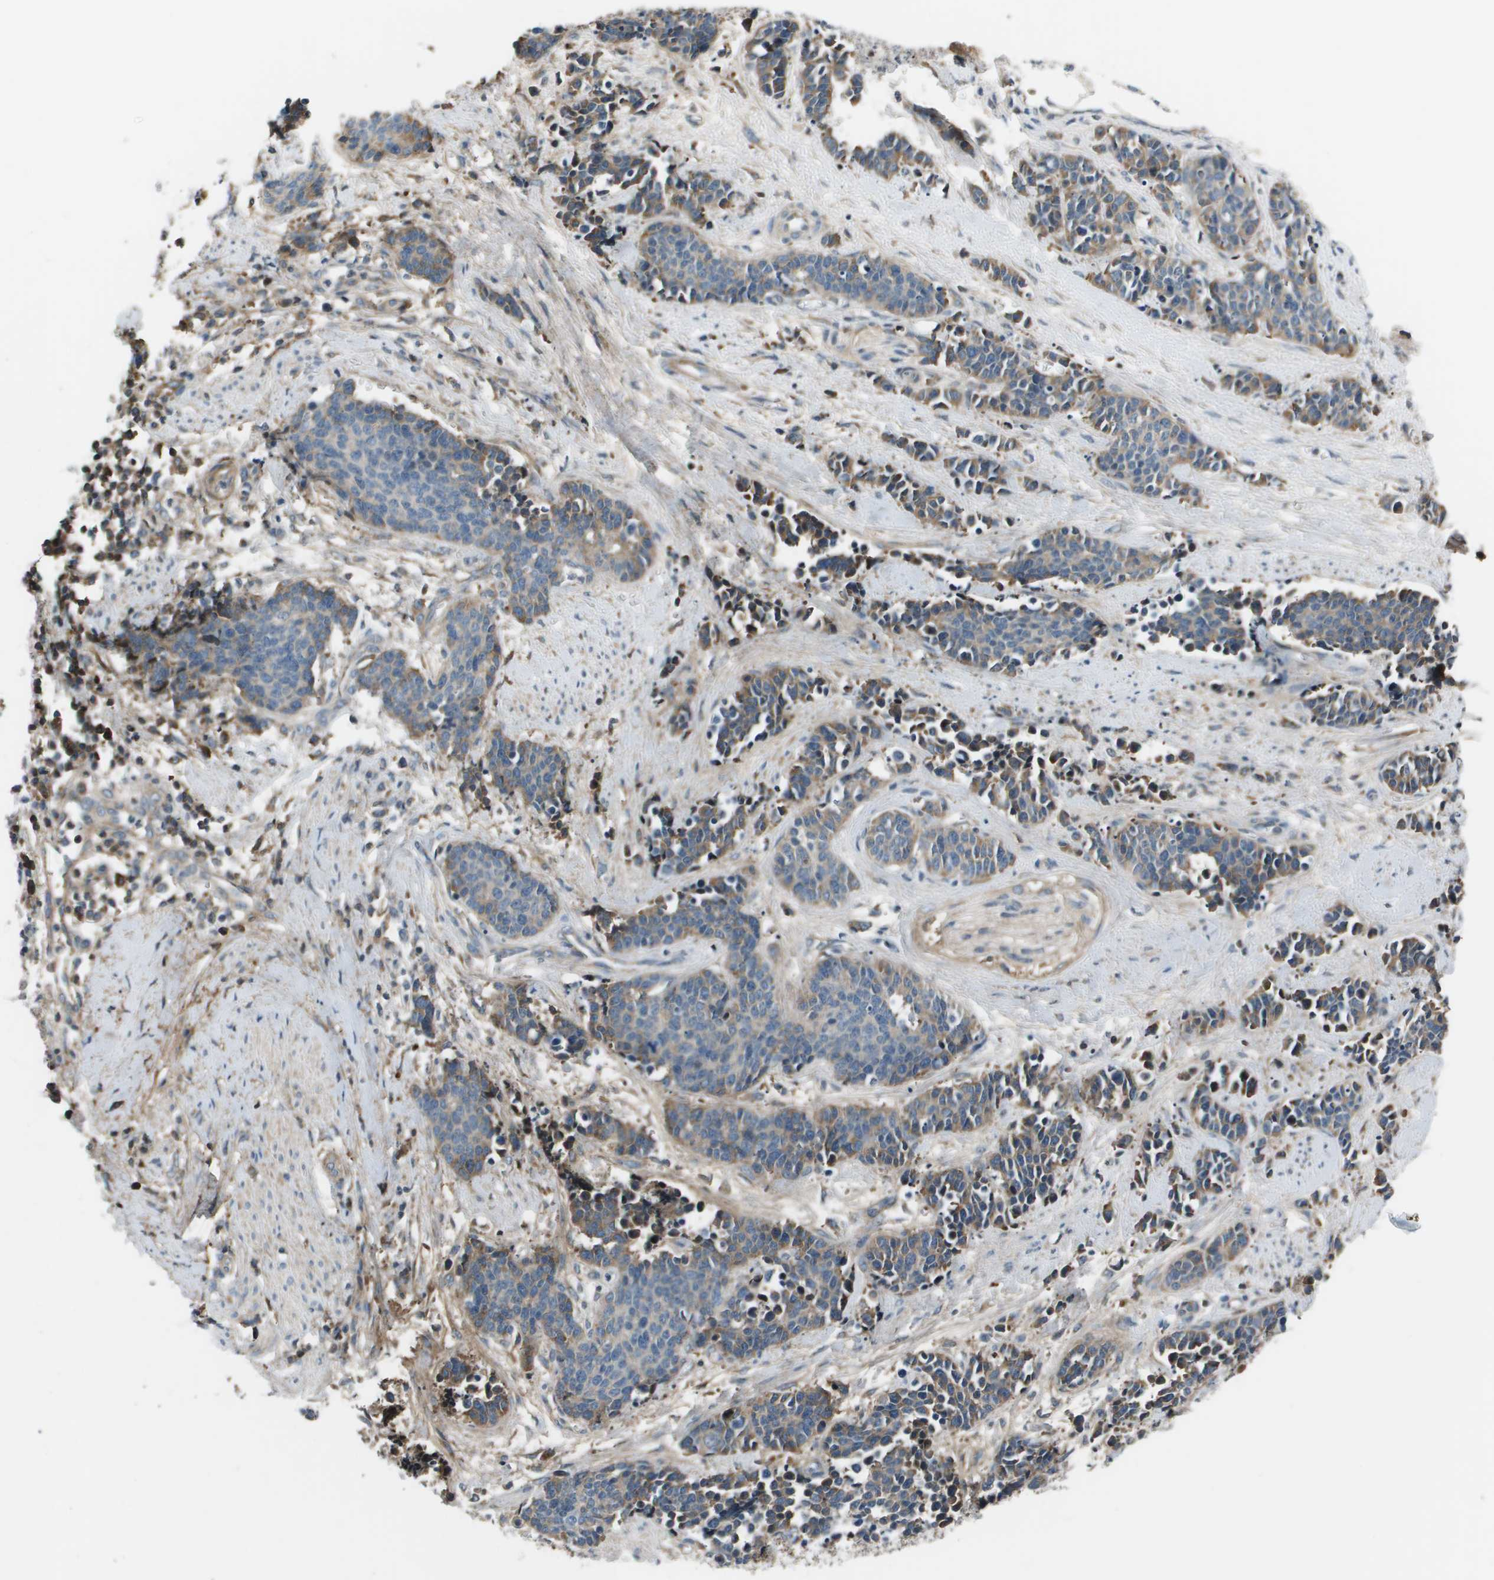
{"staining": {"intensity": "weak", "quantity": "25%-75%", "location": "cytoplasmic/membranous"}, "tissue": "cervical cancer", "cell_type": "Tumor cells", "image_type": "cancer", "snomed": [{"axis": "morphology", "description": "Squamous cell carcinoma, NOS"}, {"axis": "topography", "description": "Cervix"}], "caption": "Protein staining of cervical cancer tissue exhibits weak cytoplasmic/membranous positivity in approximately 25%-75% of tumor cells. (DAB IHC, brown staining for protein, blue staining for nuclei).", "gene": "PCOLCE", "patient": {"sex": "female", "age": 35}}